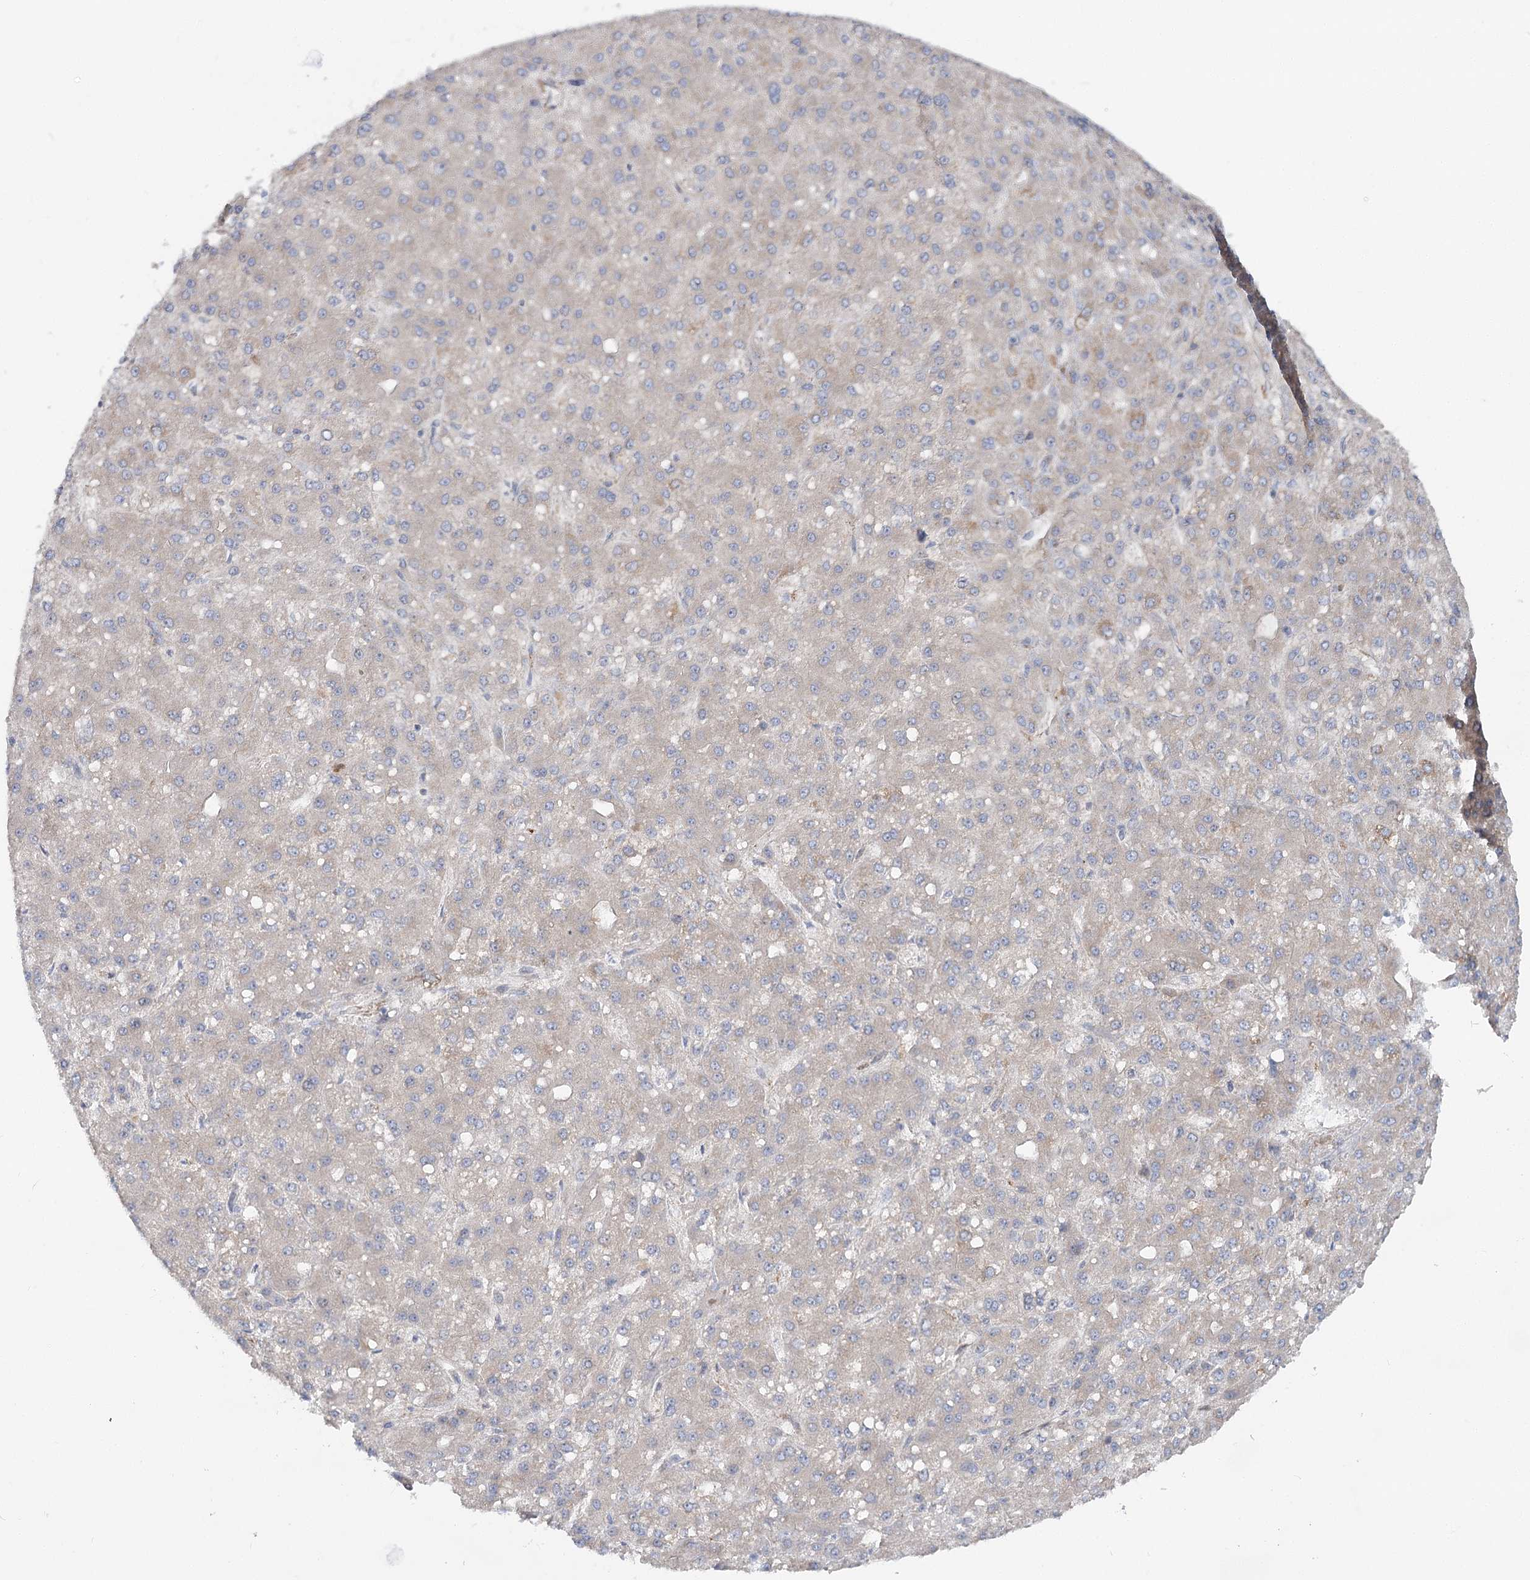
{"staining": {"intensity": "weak", "quantity": "<25%", "location": "cytoplasmic/membranous"}, "tissue": "liver cancer", "cell_type": "Tumor cells", "image_type": "cancer", "snomed": [{"axis": "morphology", "description": "Carcinoma, Hepatocellular, NOS"}, {"axis": "topography", "description": "Liver"}], "caption": "The image shows no staining of tumor cells in liver hepatocellular carcinoma.", "gene": "SCN11A", "patient": {"sex": "male", "age": 67}}